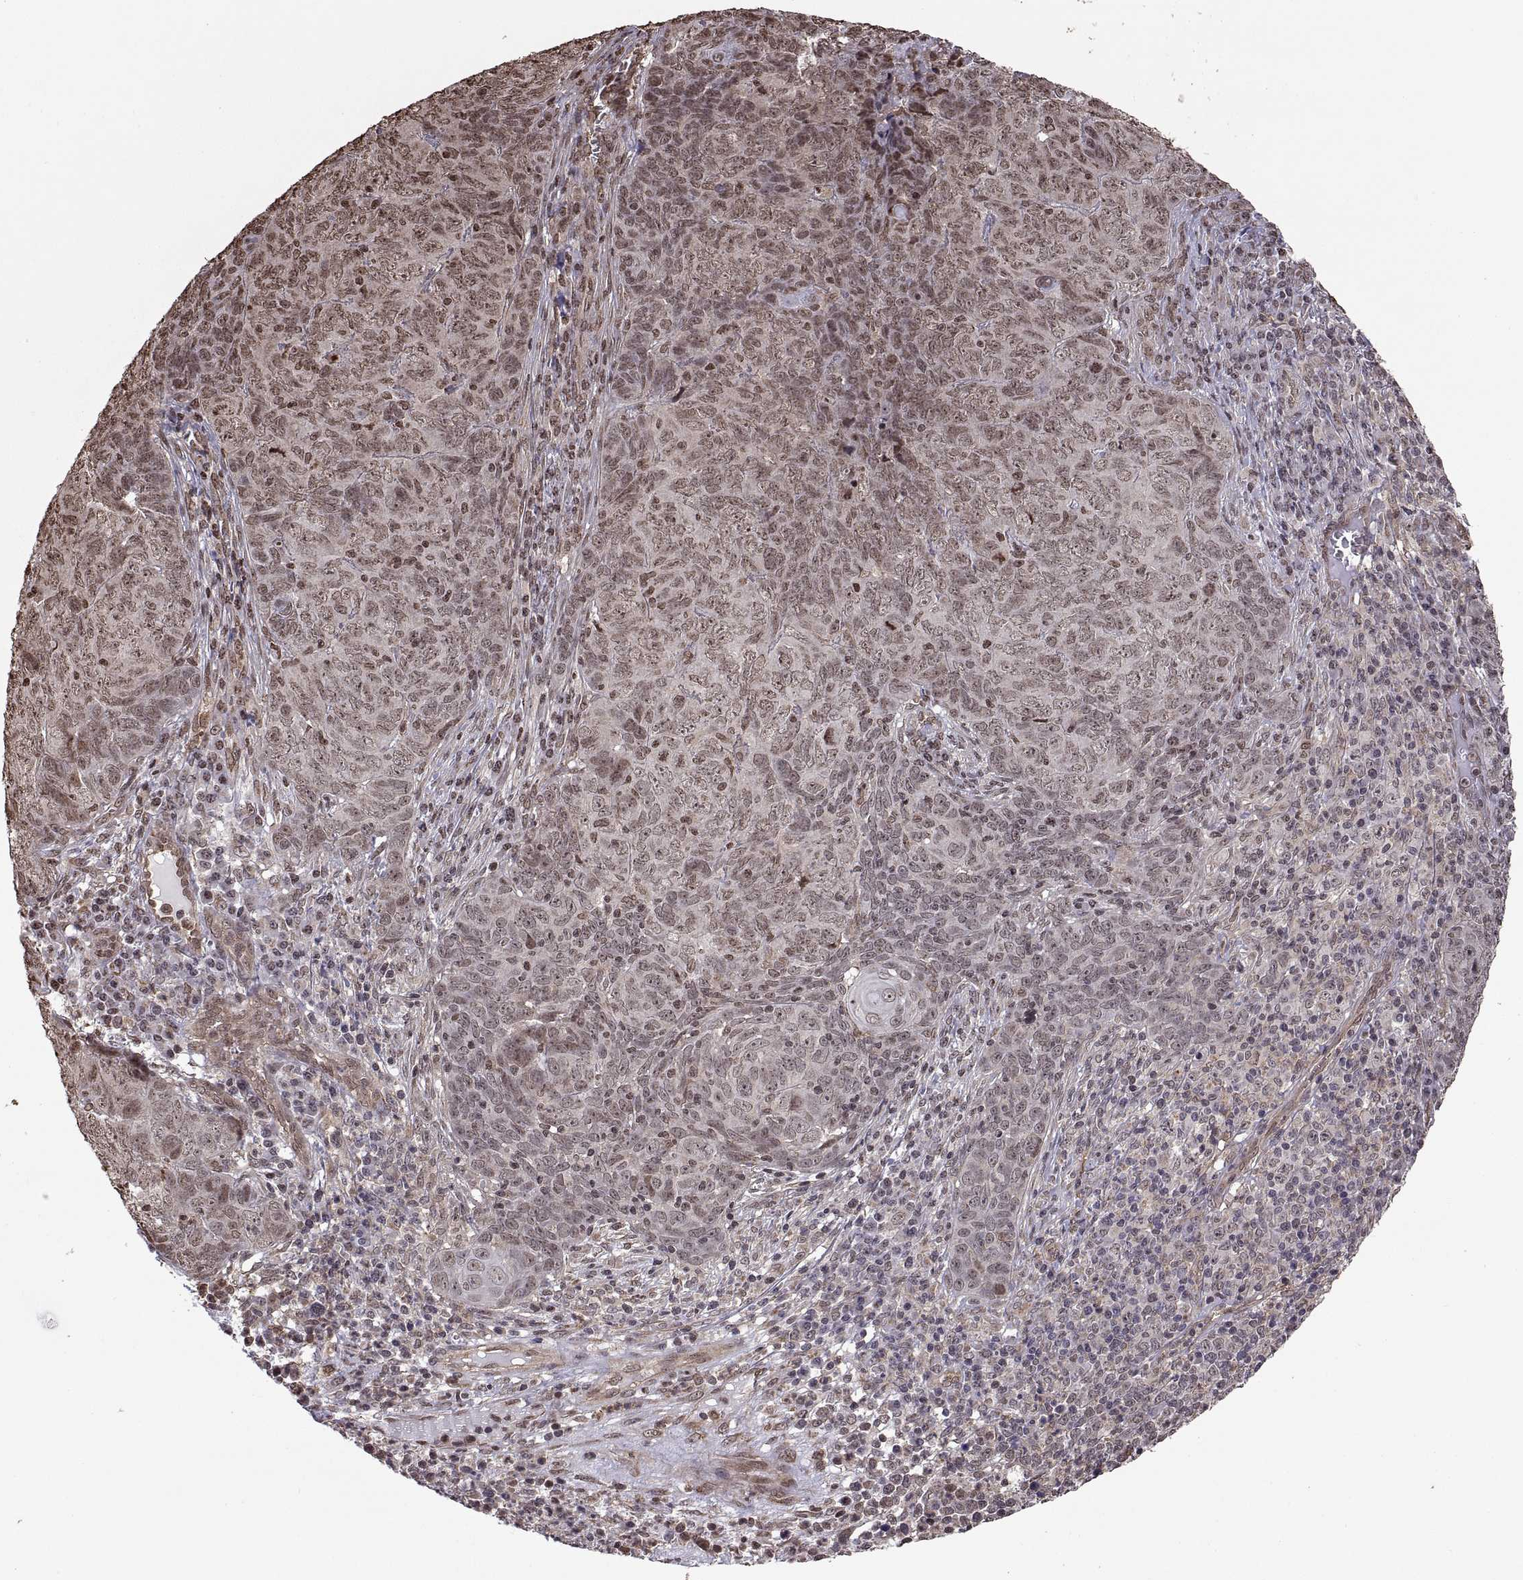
{"staining": {"intensity": "weak", "quantity": "25%-75%", "location": "nuclear"}, "tissue": "skin cancer", "cell_type": "Tumor cells", "image_type": "cancer", "snomed": [{"axis": "morphology", "description": "Squamous cell carcinoma, NOS"}, {"axis": "topography", "description": "Skin"}, {"axis": "topography", "description": "Anal"}], "caption": "Immunohistochemistry (IHC) of human skin squamous cell carcinoma shows low levels of weak nuclear expression in about 25%-75% of tumor cells. (brown staining indicates protein expression, while blue staining denotes nuclei).", "gene": "ARRB1", "patient": {"sex": "female", "age": 51}}